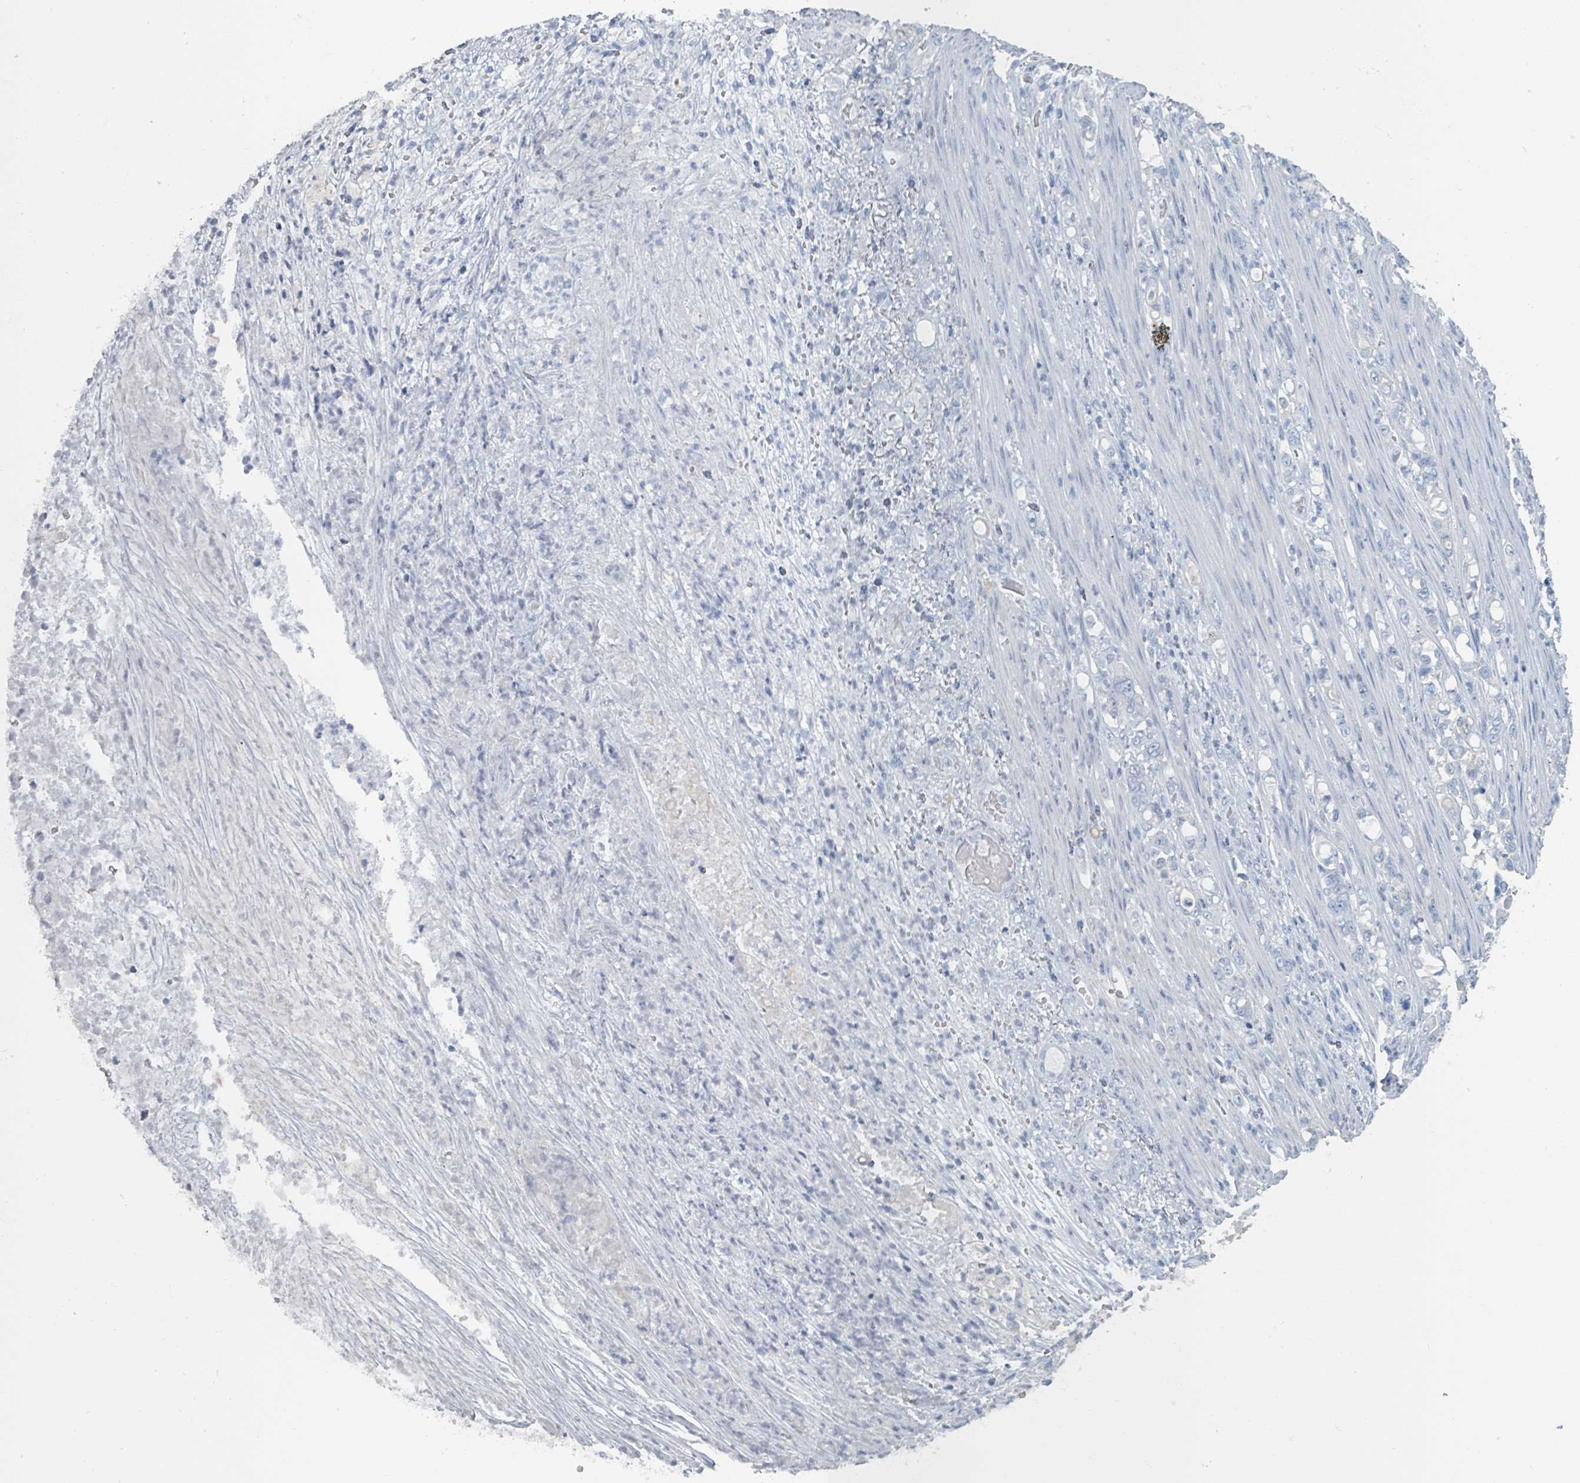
{"staining": {"intensity": "negative", "quantity": "none", "location": "none"}, "tissue": "stomach cancer", "cell_type": "Tumor cells", "image_type": "cancer", "snomed": [{"axis": "morphology", "description": "Normal tissue, NOS"}, {"axis": "morphology", "description": "Adenocarcinoma, NOS"}, {"axis": "topography", "description": "Stomach"}], "caption": "Immunohistochemical staining of adenocarcinoma (stomach) reveals no significant expression in tumor cells.", "gene": "HEATR5A", "patient": {"sex": "female", "age": 79}}